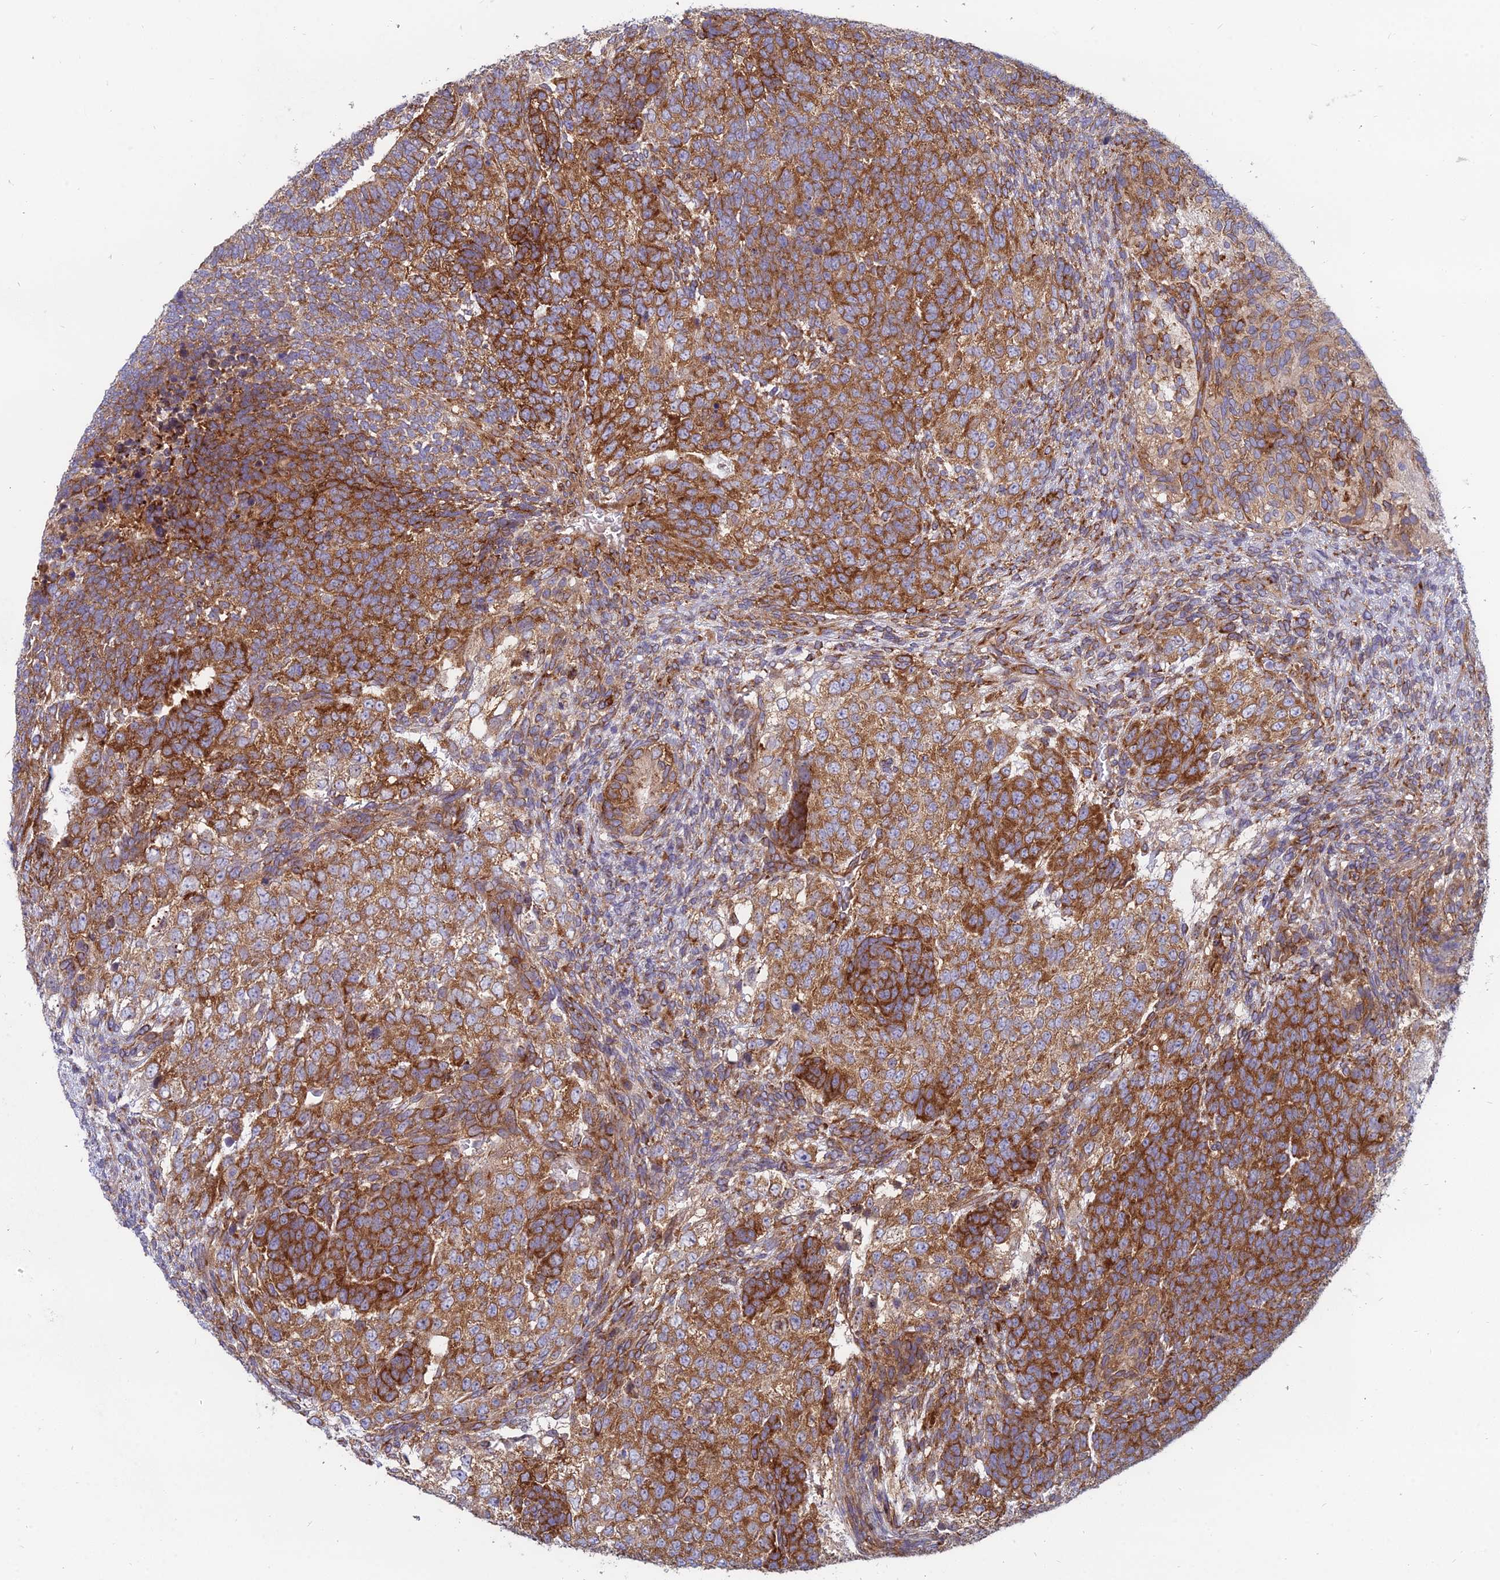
{"staining": {"intensity": "strong", "quantity": ">75%", "location": "cytoplasmic/membranous"}, "tissue": "testis cancer", "cell_type": "Tumor cells", "image_type": "cancer", "snomed": [{"axis": "morphology", "description": "Carcinoma, Embryonal, NOS"}, {"axis": "topography", "description": "Testis"}], "caption": "An image of testis cancer stained for a protein demonstrates strong cytoplasmic/membranous brown staining in tumor cells.", "gene": "TXLNA", "patient": {"sex": "male", "age": 23}}